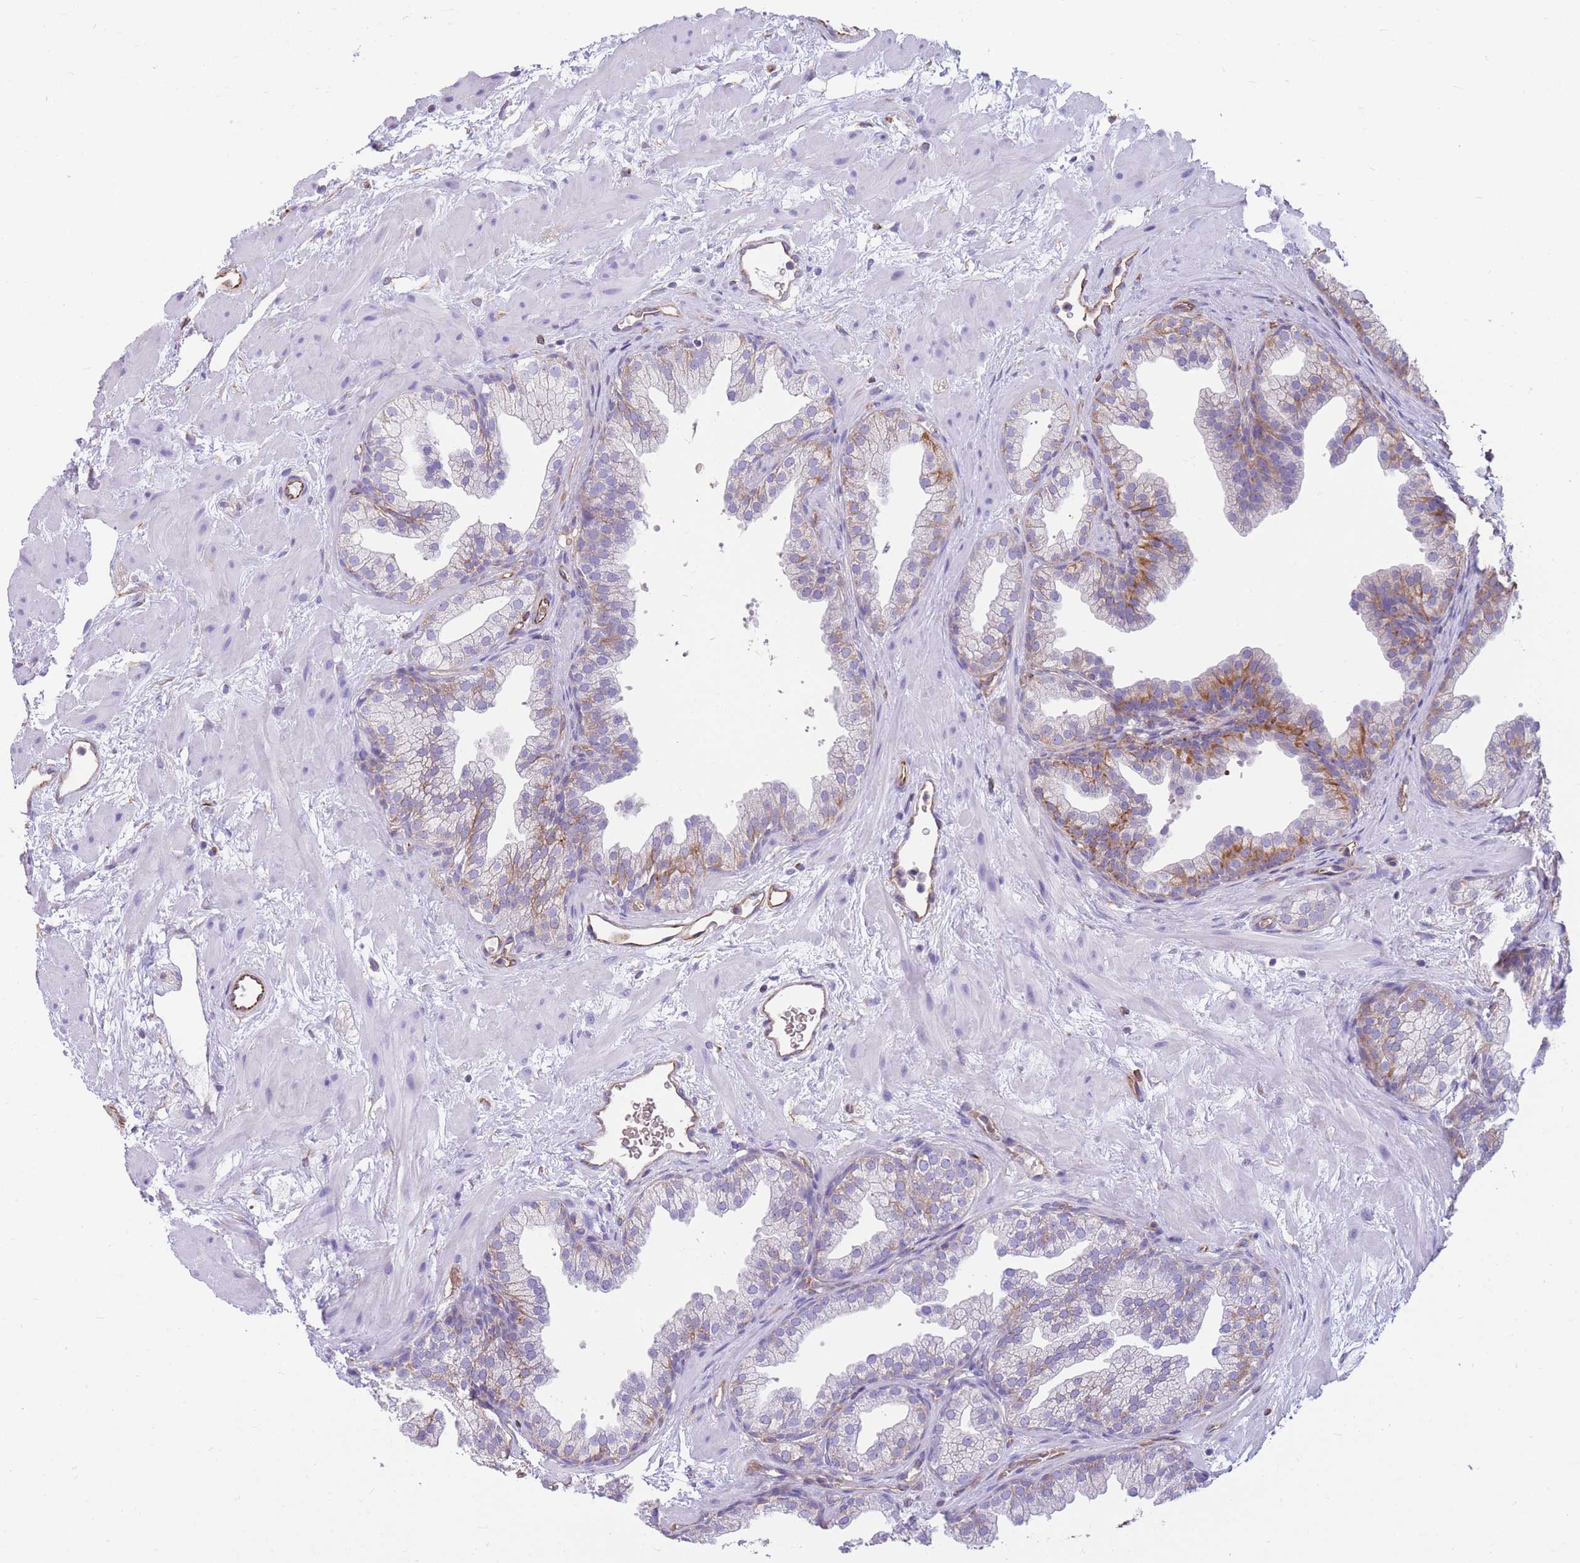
{"staining": {"intensity": "moderate", "quantity": "<25%", "location": "cytoplasmic/membranous"}, "tissue": "prostate", "cell_type": "Glandular cells", "image_type": "normal", "snomed": [{"axis": "morphology", "description": "Normal tissue, NOS"}, {"axis": "topography", "description": "Prostate"}], "caption": "Protein expression analysis of normal human prostate reveals moderate cytoplasmic/membranous expression in about <25% of glandular cells.", "gene": "ANKRD53", "patient": {"sex": "male", "age": 37}}